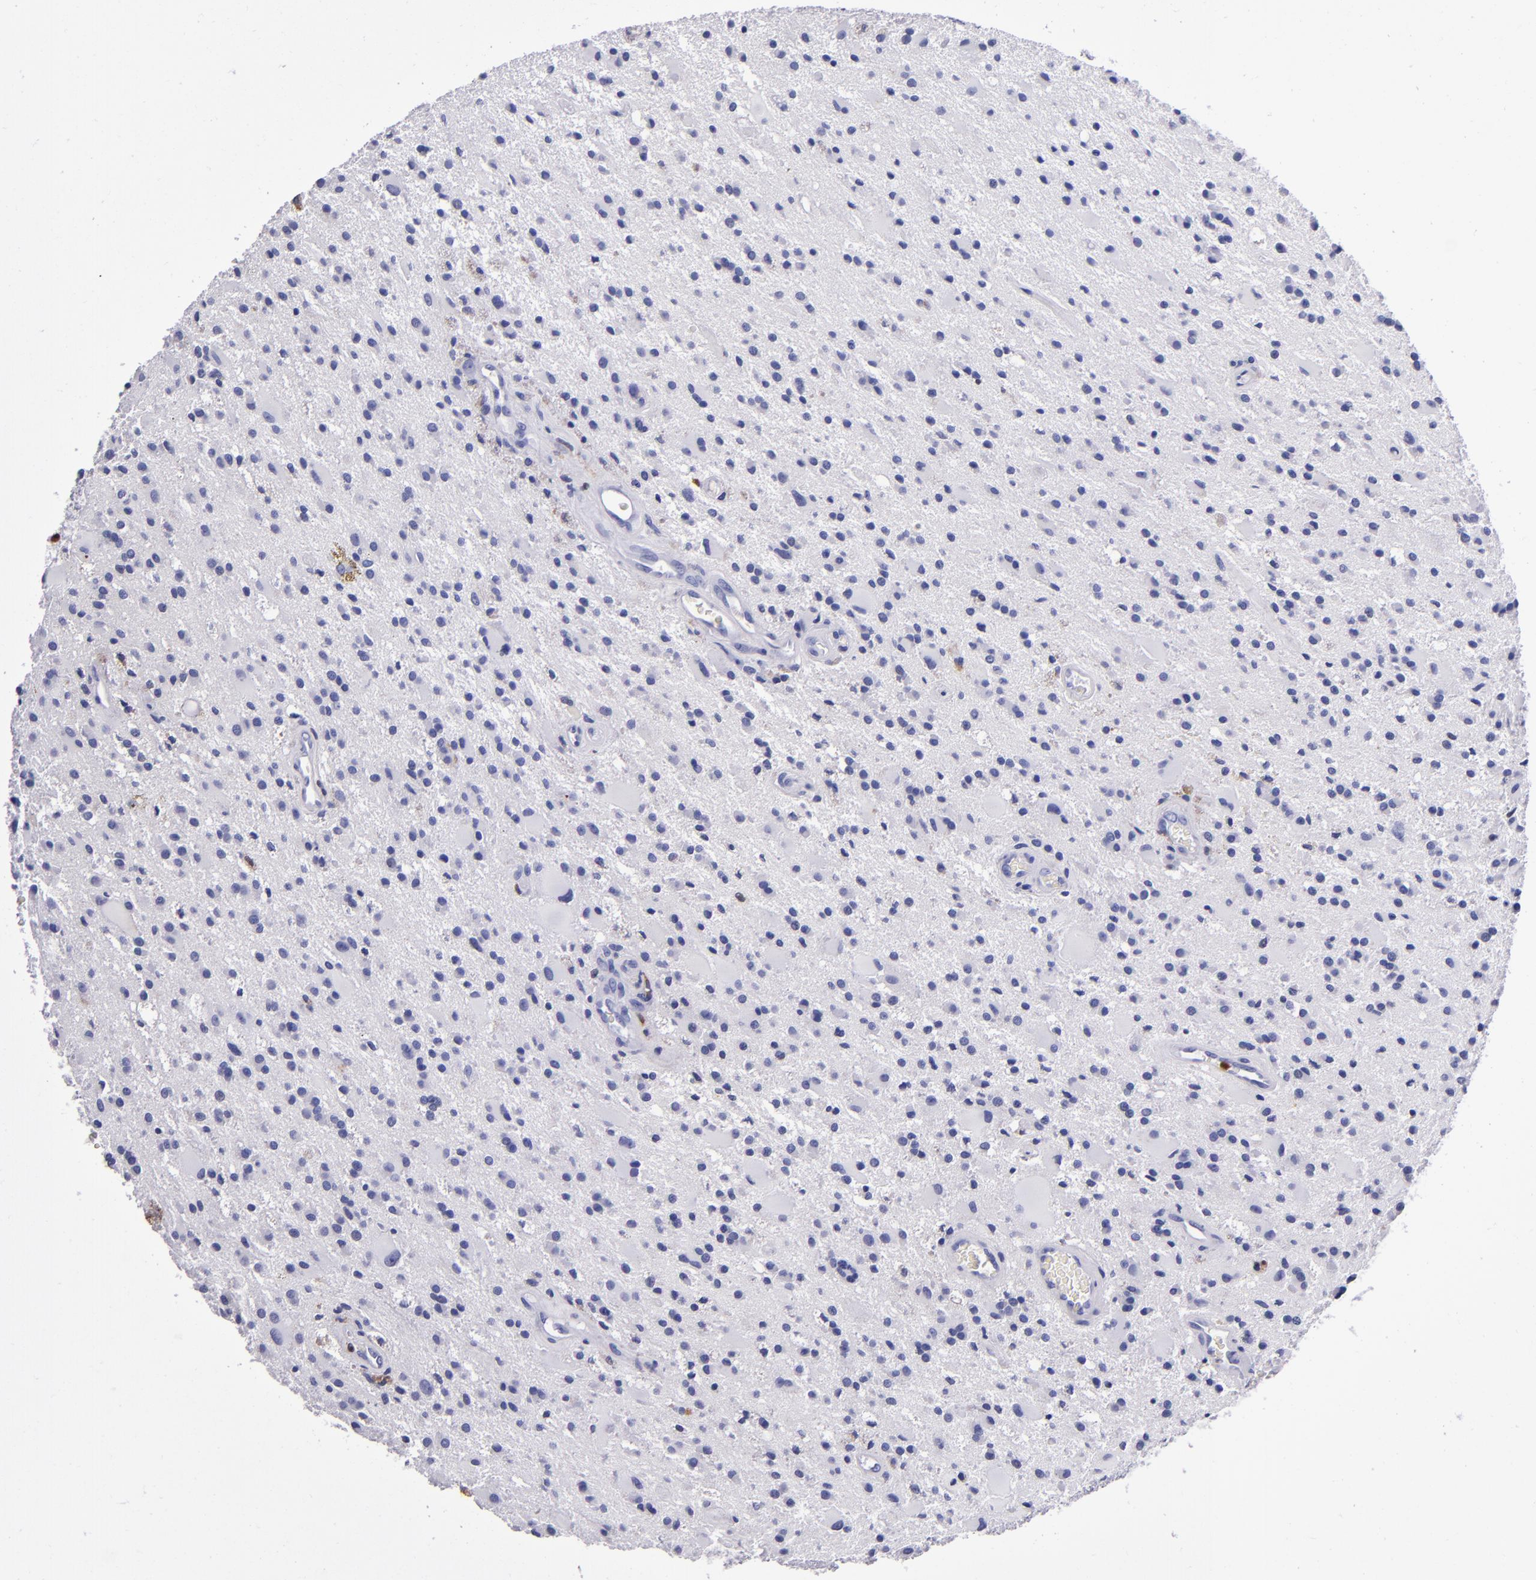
{"staining": {"intensity": "negative", "quantity": "none", "location": "none"}, "tissue": "glioma", "cell_type": "Tumor cells", "image_type": "cancer", "snomed": [{"axis": "morphology", "description": "Glioma, malignant, Low grade"}, {"axis": "topography", "description": "Brain"}], "caption": "Tumor cells are negative for brown protein staining in malignant low-grade glioma.", "gene": "S100A8", "patient": {"sex": "male", "age": 58}}